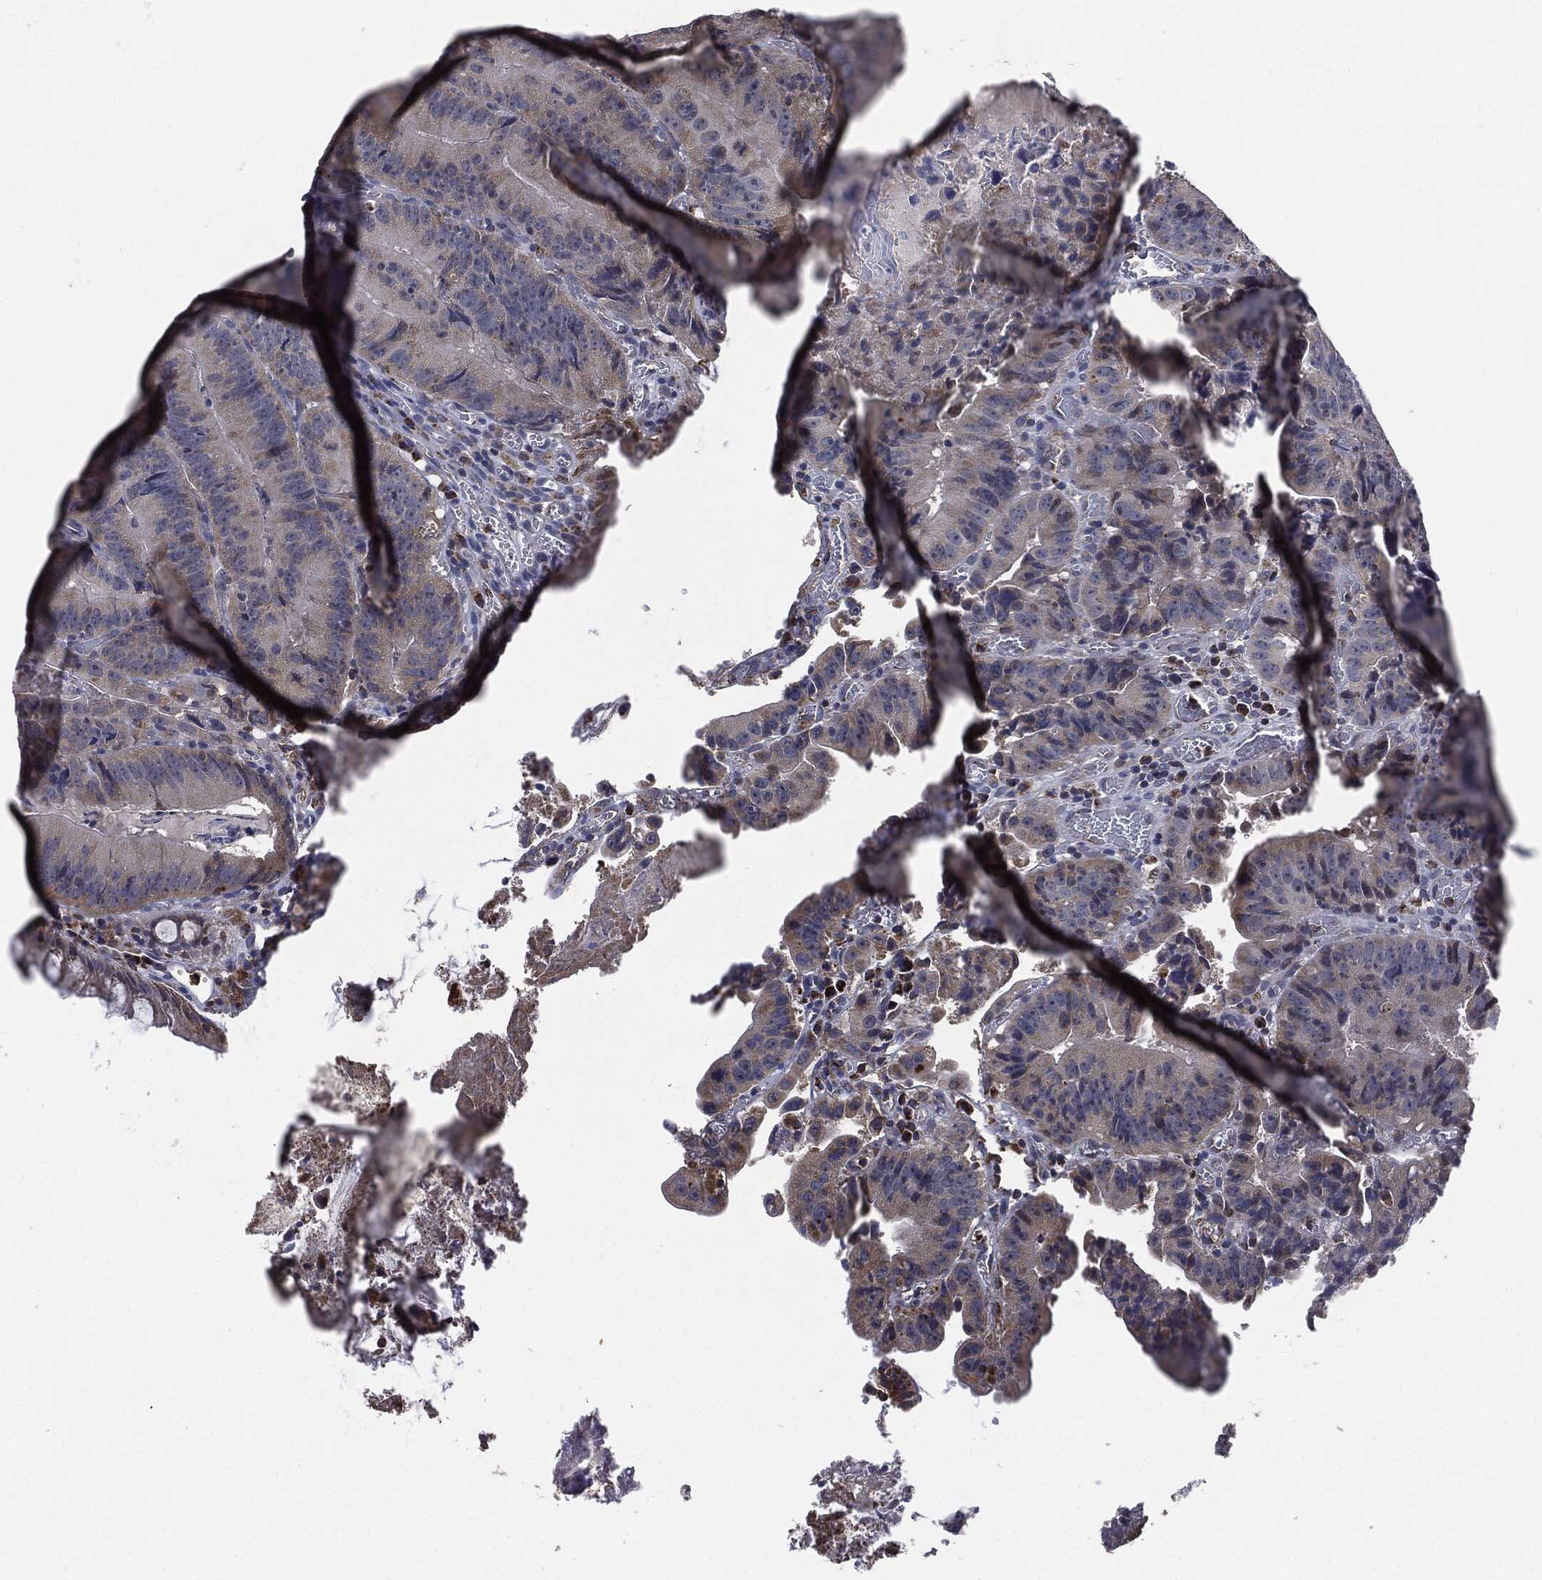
{"staining": {"intensity": "weak", "quantity": "<25%", "location": "cytoplasmic/membranous"}, "tissue": "colorectal cancer", "cell_type": "Tumor cells", "image_type": "cancer", "snomed": [{"axis": "morphology", "description": "Adenocarcinoma, NOS"}, {"axis": "topography", "description": "Colon"}], "caption": "A high-resolution photomicrograph shows immunohistochemistry (IHC) staining of adenocarcinoma (colorectal), which displays no significant expression in tumor cells.", "gene": "NDUFV2", "patient": {"sex": "female", "age": 86}}